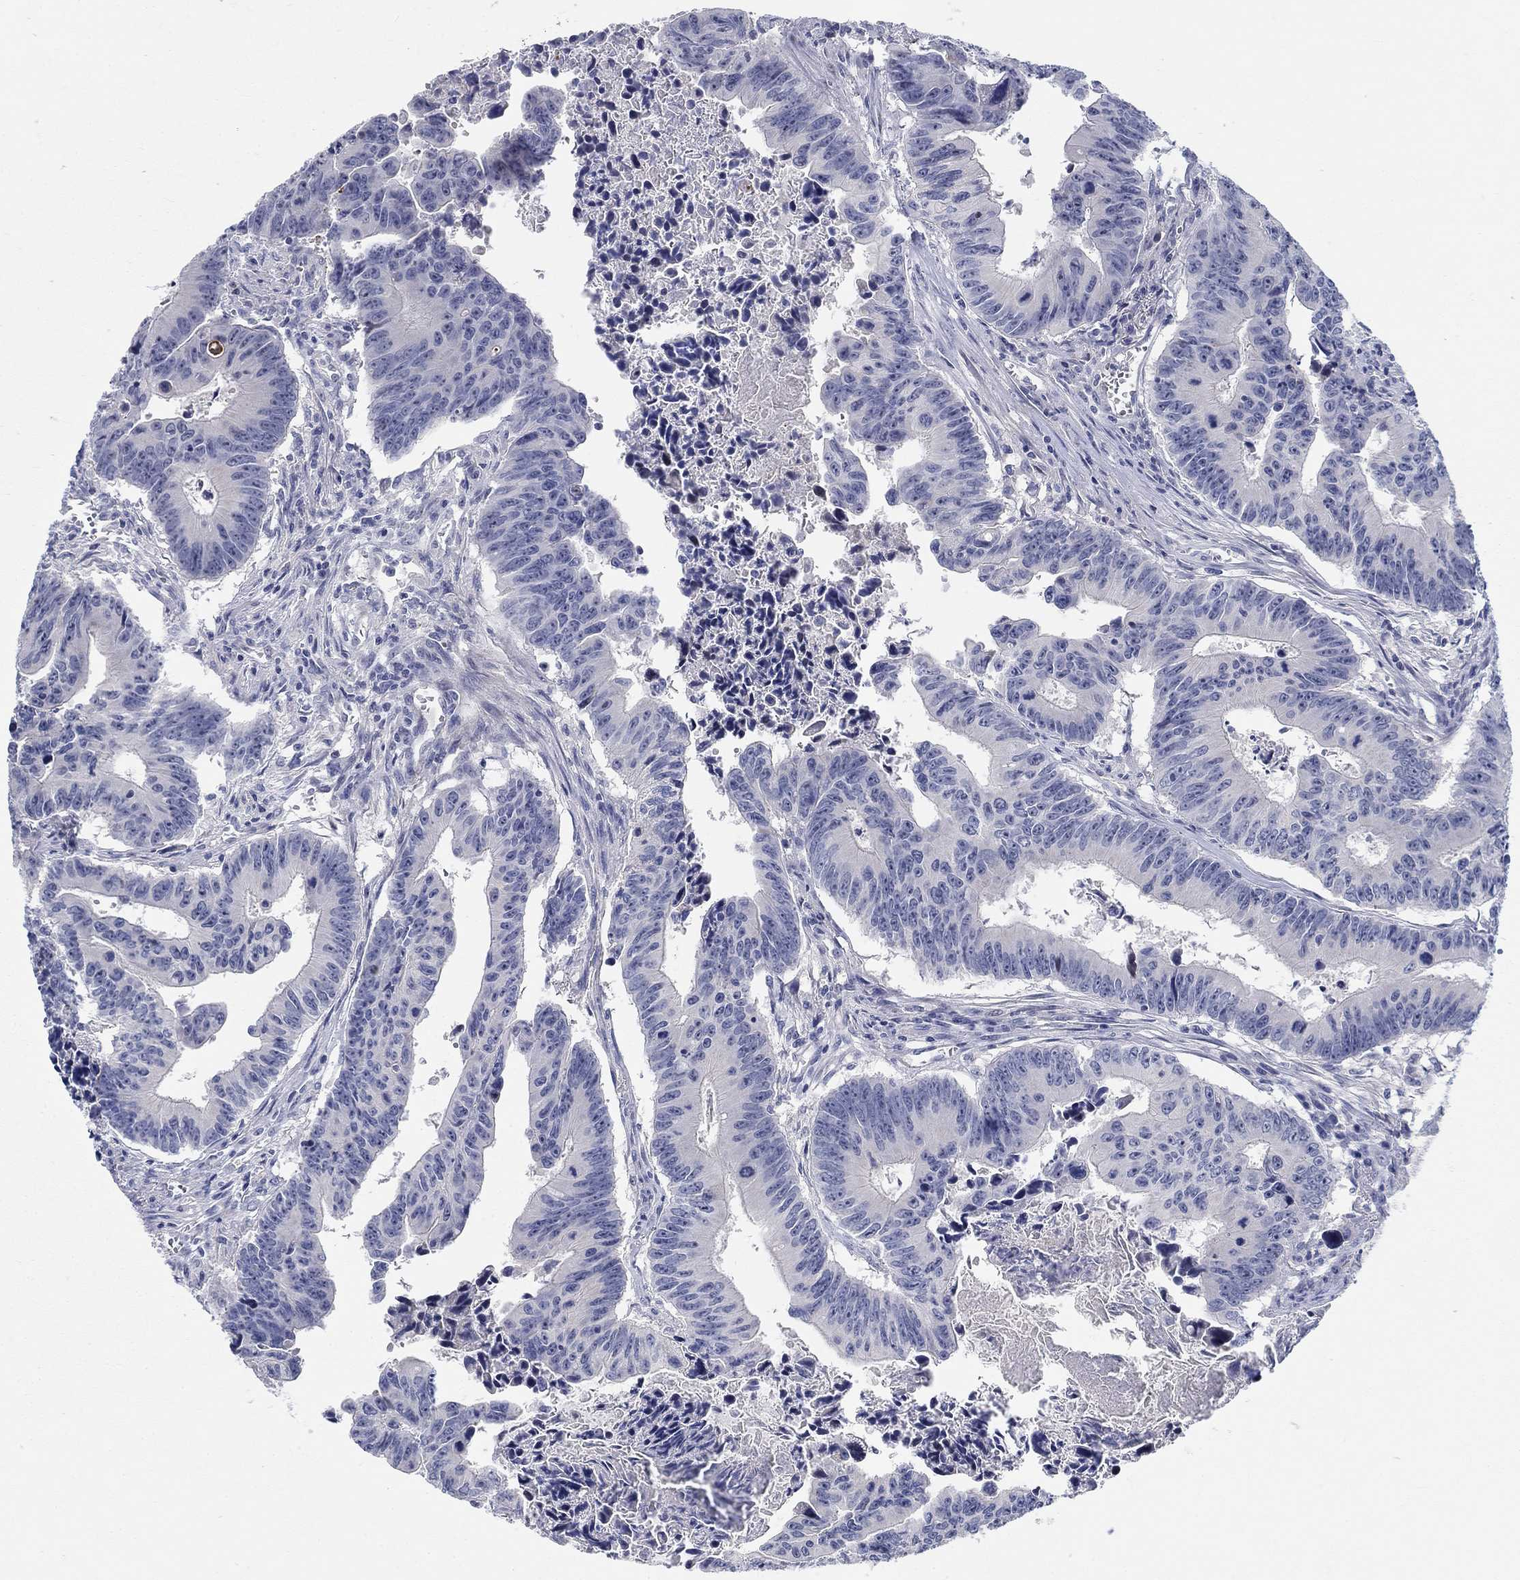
{"staining": {"intensity": "negative", "quantity": "none", "location": "none"}, "tissue": "colorectal cancer", "cell_type": "Tumor cells", "image_type": "cancer", "snomed": [{"axis": "morphology", "description": "Adenocarcinoma, NOS"}, {"axis": "topography", "description": "Colon"}], "caption": "The immunohistochemistry (IHC) micrograph has no significant expression in tumor cells of colorectal cancer (adenocarcinoma) tissue.", "gene": "SMIM18", "patient": {"sex": "female", "age": 87}}